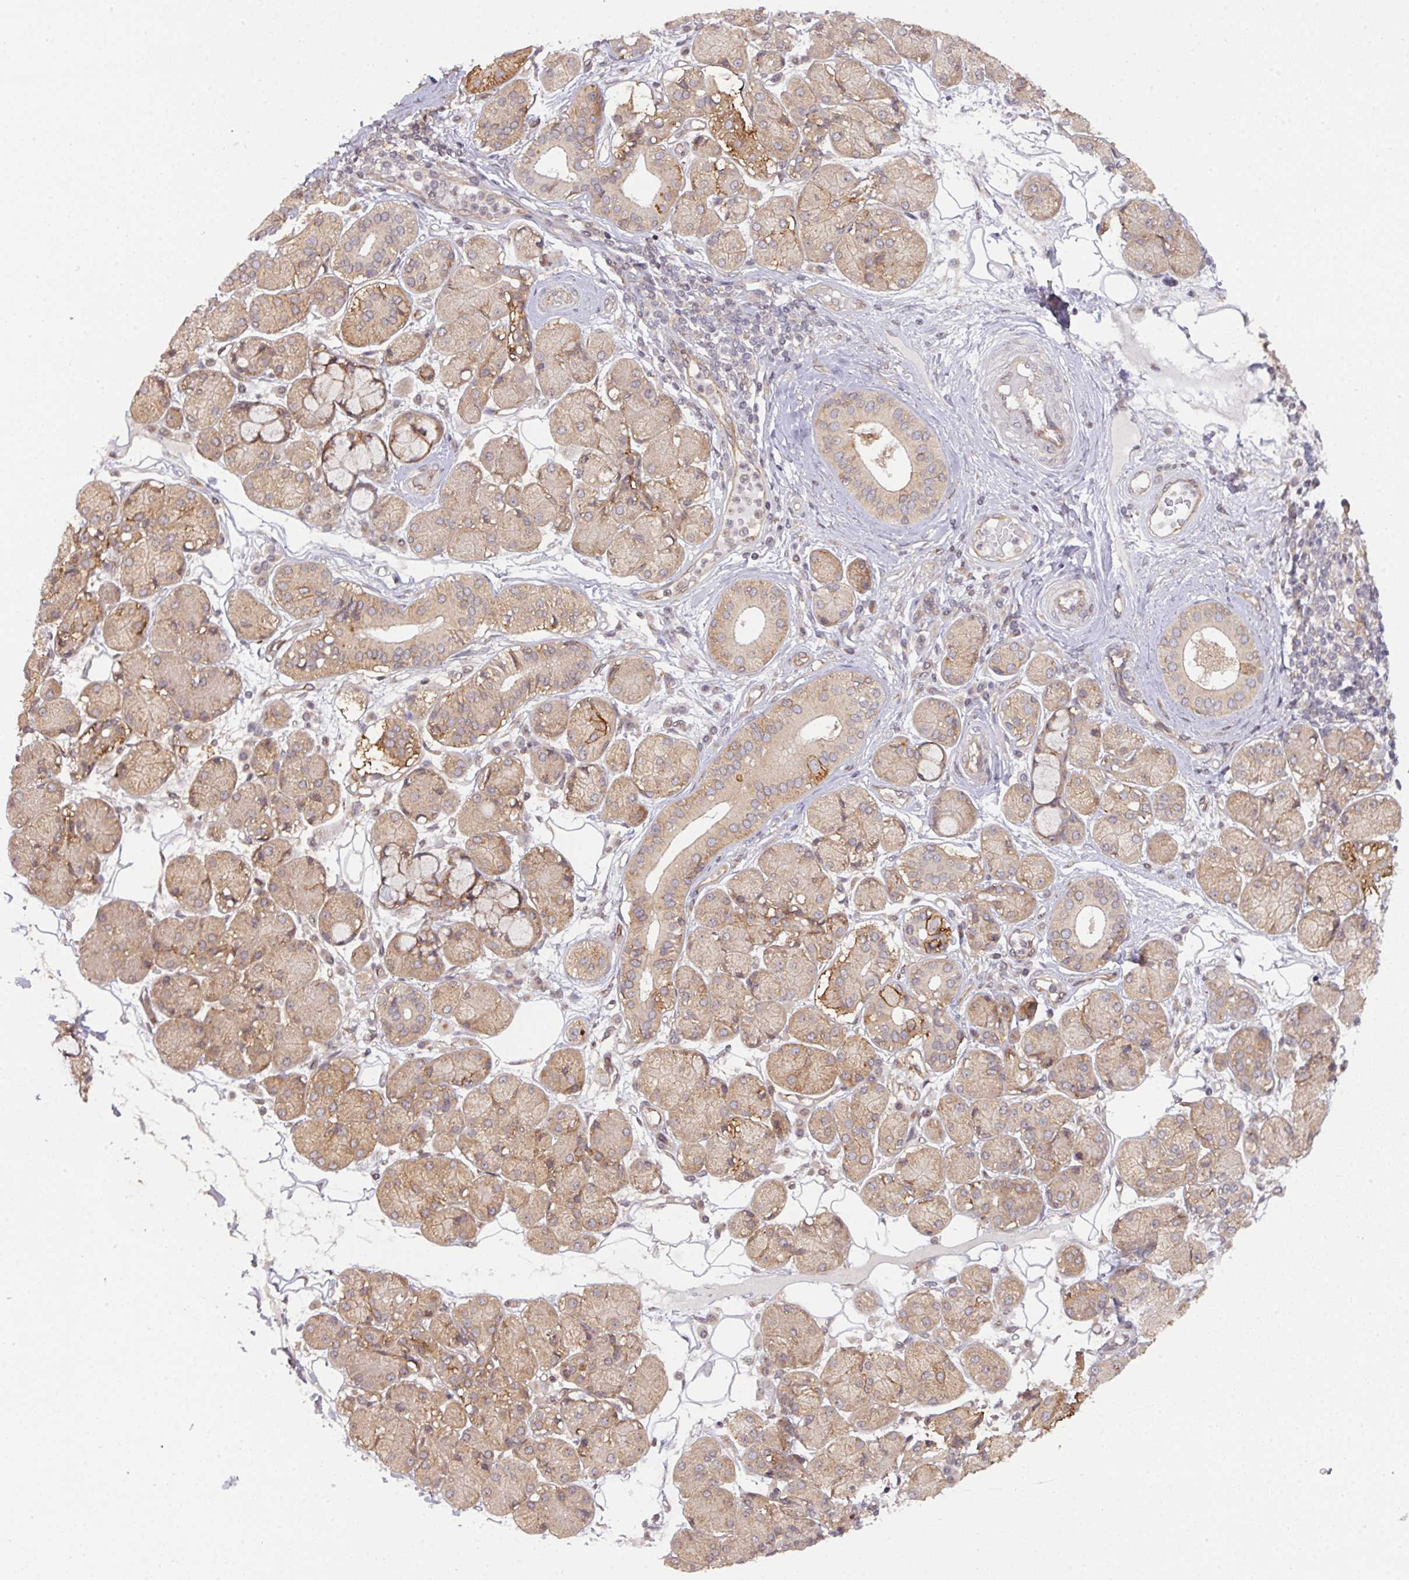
{"staining": {"intensity": "moderate", "quantity": ">75%", "location": "cytoplasmic/membranous"}, "tissue": "salivary gland", "cell_type": "Glandular cells", "image_type": "normal", "snomed": [{"axis": "morphology", "description": "Squamous cell carcinoma, NOS"}, {"axis": "topography", "description": "Skin"}, {"axis": "topography", "description": "Head-Neck"}], "caption": "Salivary gland stained with a brown dye exhibits moderate cytoplasmic/membranous positive staining in approximately >75% of glandular cells.", "gene": "CYFIP2", "patient": {"sex": "male", "age": 80}}